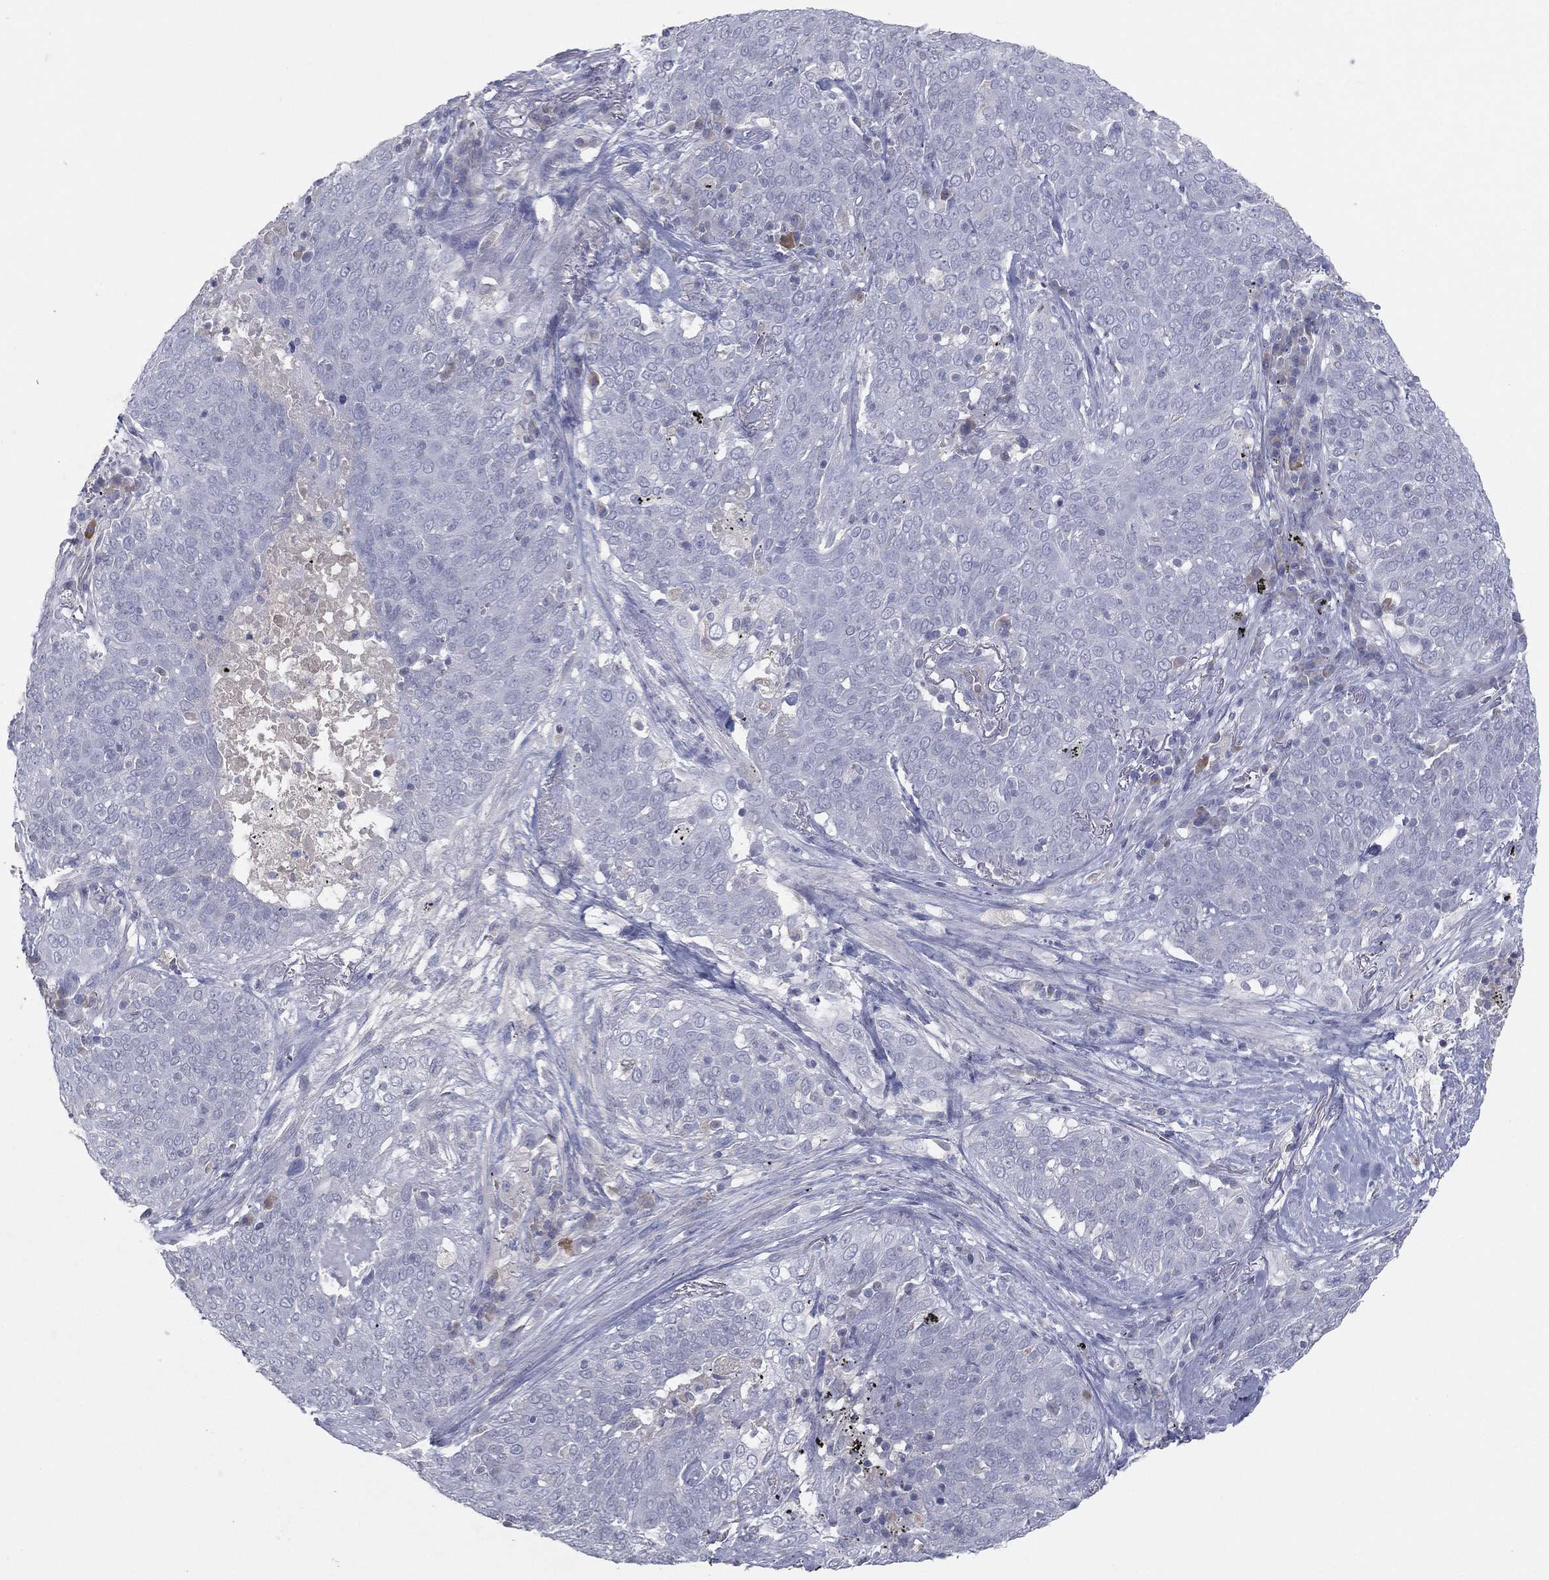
{"staining": {"intensity": "negative", "quantity": "none", "location": "none"}, "tissue": "lung cancer", "cell_type": "Tumor cells", "image_type": "cancer", "snomed": [{"axis": "morphology", "description": "Squamous cell carcinoma, NOS"}, {"axis": "topography", "description": "Lung"}], "caption": "This is a photomicrograph of immunohistochemistry staining of lung cancer (squamous cell carcinoma), which shows no staining in tumor cells.", "gene": "CPT1B", "patient": {"sex": "male", "age": 82}}